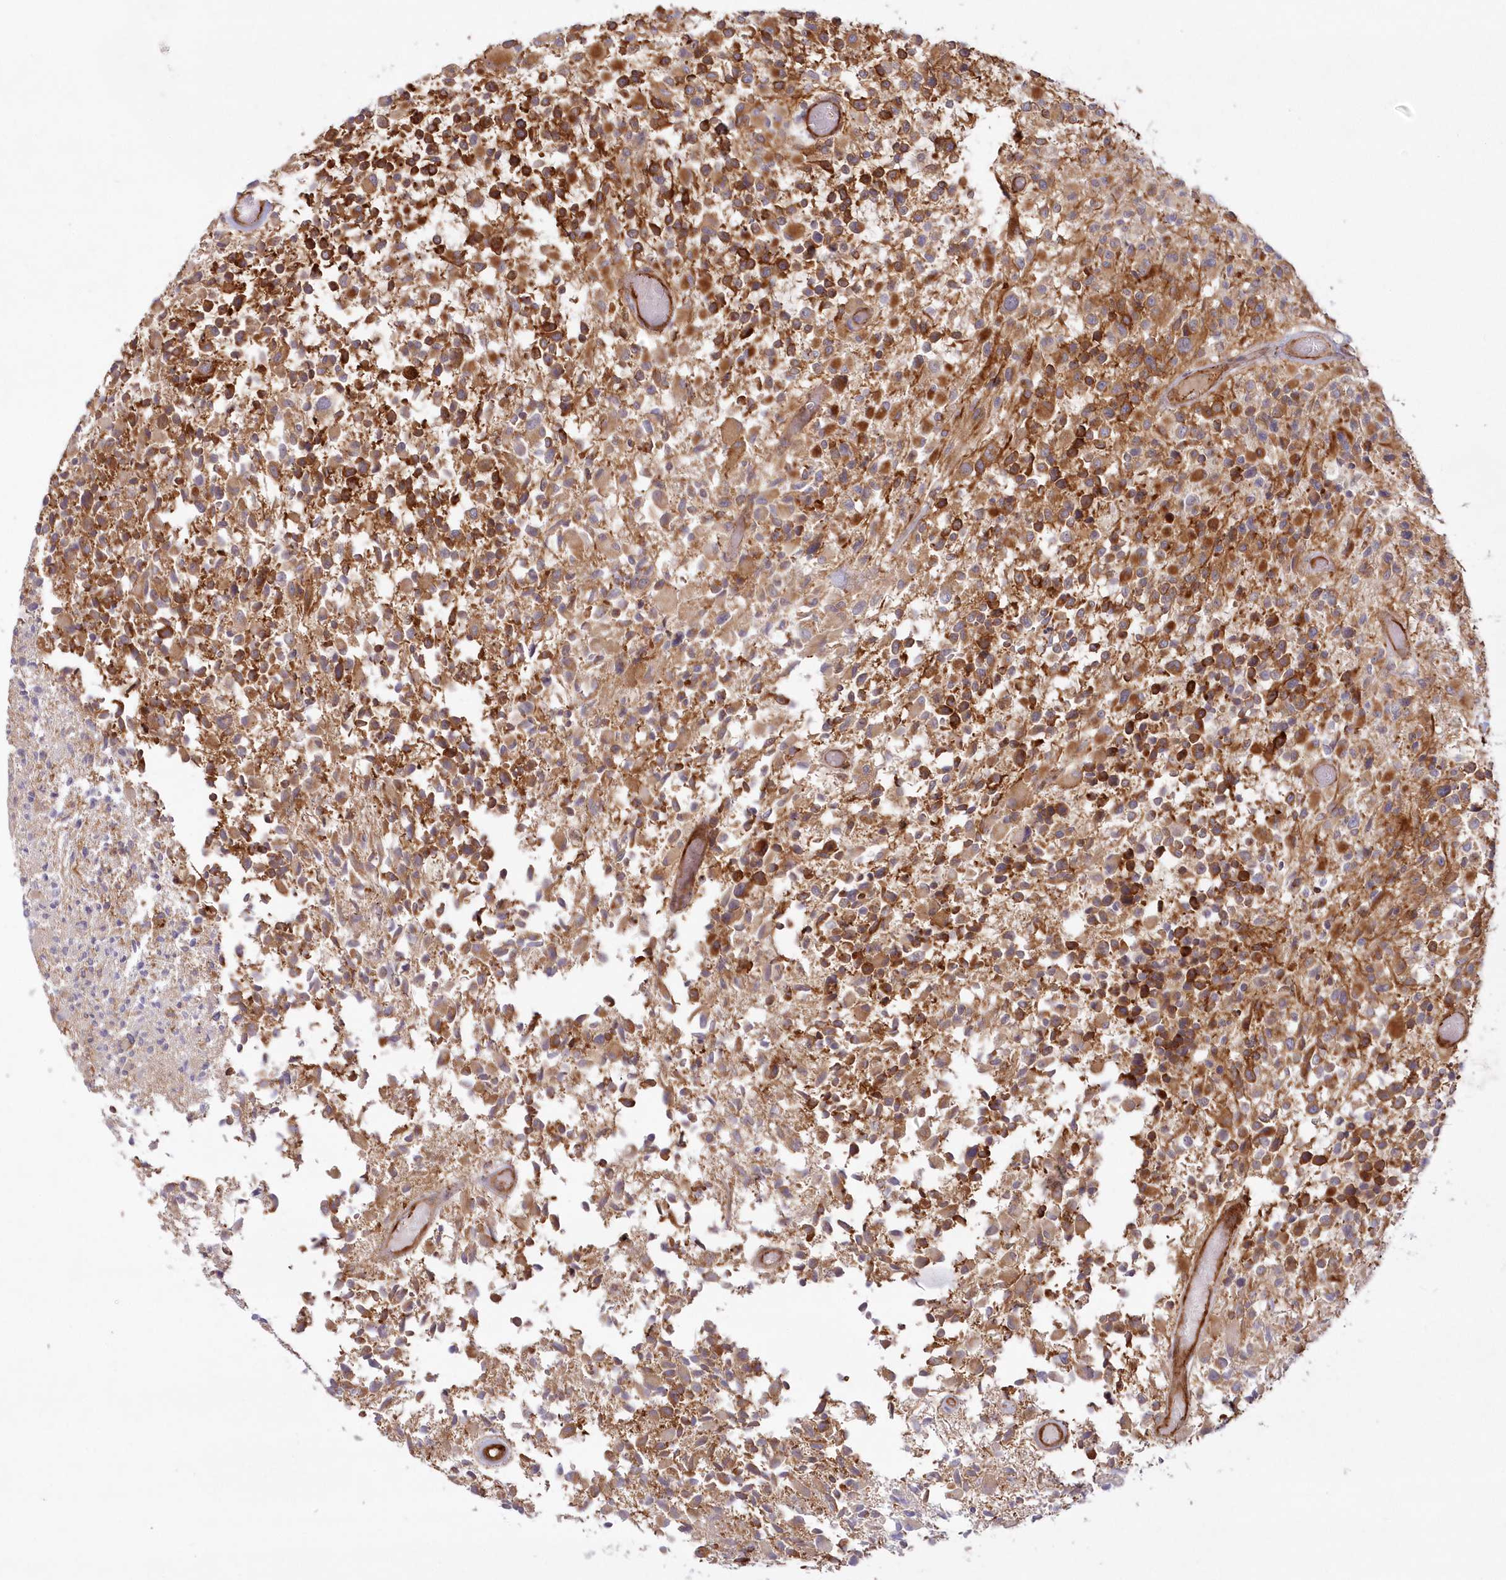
{"staining": {"intensity": "moderate", "quantity": ">75%", "location": "cytoplasmic/membranous"}, "tissue": "glioma", "cell_type": "Tumor cells", "image_type": "cancer", "snomed": [{"axis": "morphology", "description": "Glioma, malignant, High grade"}, {"axis": "morphology", "description": "Glioblastoma, NOS"}, {"axis": "topography", "description": "Brain"}], "caption": "Brown immunohistochemical staining in glioblastoma reveals moderate cytoplasmic/membranous expression in about >75% of tumor cells.", "gene": "AFAP1L2", "patient": {"sex": "male", "age": 60}}